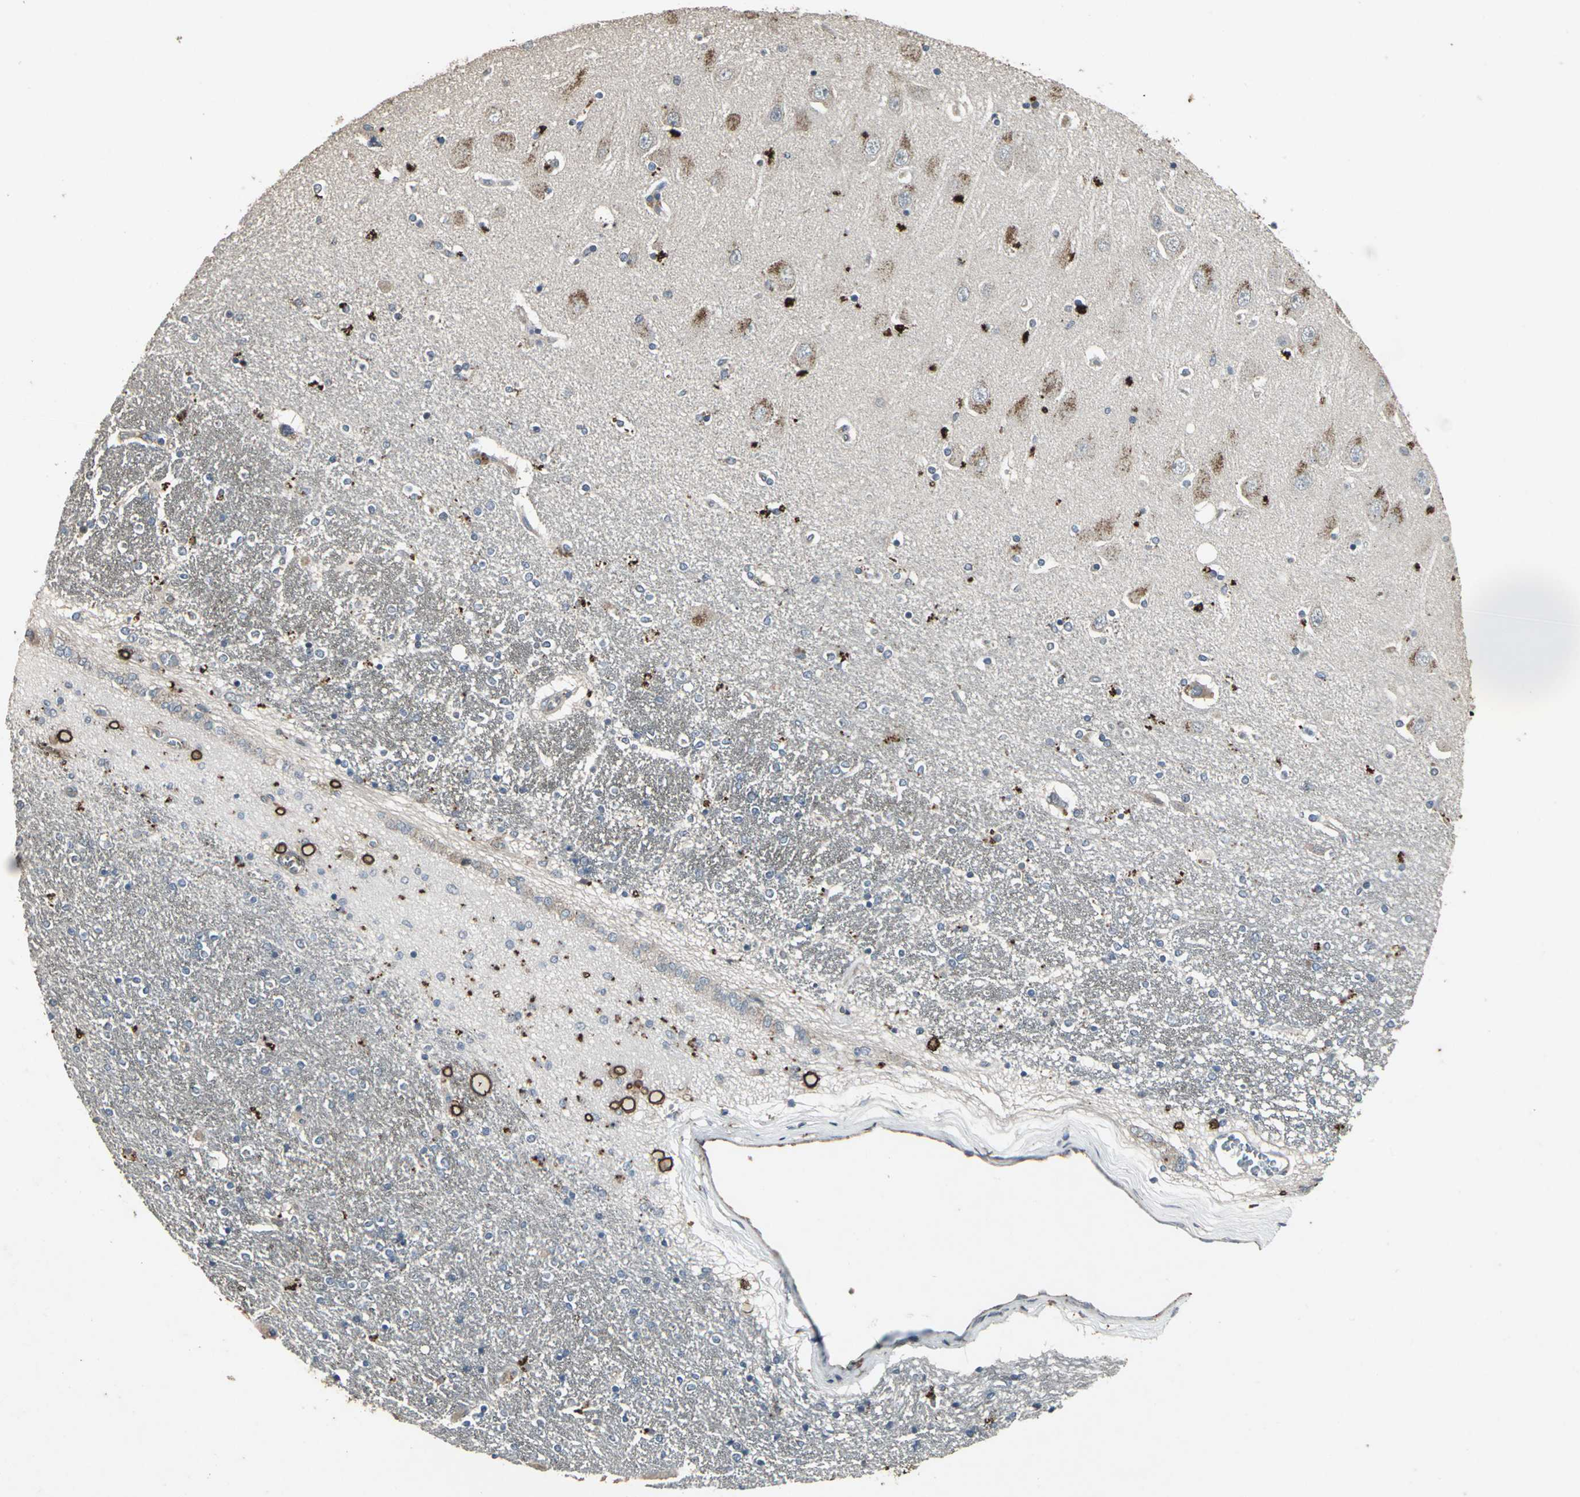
{"staining": {"intensity": "moderate", "quantity": "25%-75%", "location": "cytoplasmic/membranous"}, "tissue": "hippocampus", "cell_type": "Glial cells", "image_type": "normal", "snomed": [{"axis": "morphology", "description": "Normal tissue, NOS"}, {"axis": "topography", "description": "Hippocampus"}], "caption": "This image demonstrates immunohistochemistry (IHC) staining of unremarkable human hippocampus, with medium moderate cytoplasmic/membranous positivity in approximately 25%-75% of glial cells.", "gene": "CCR9", "patient": {"sex": "female", "age": 54}}